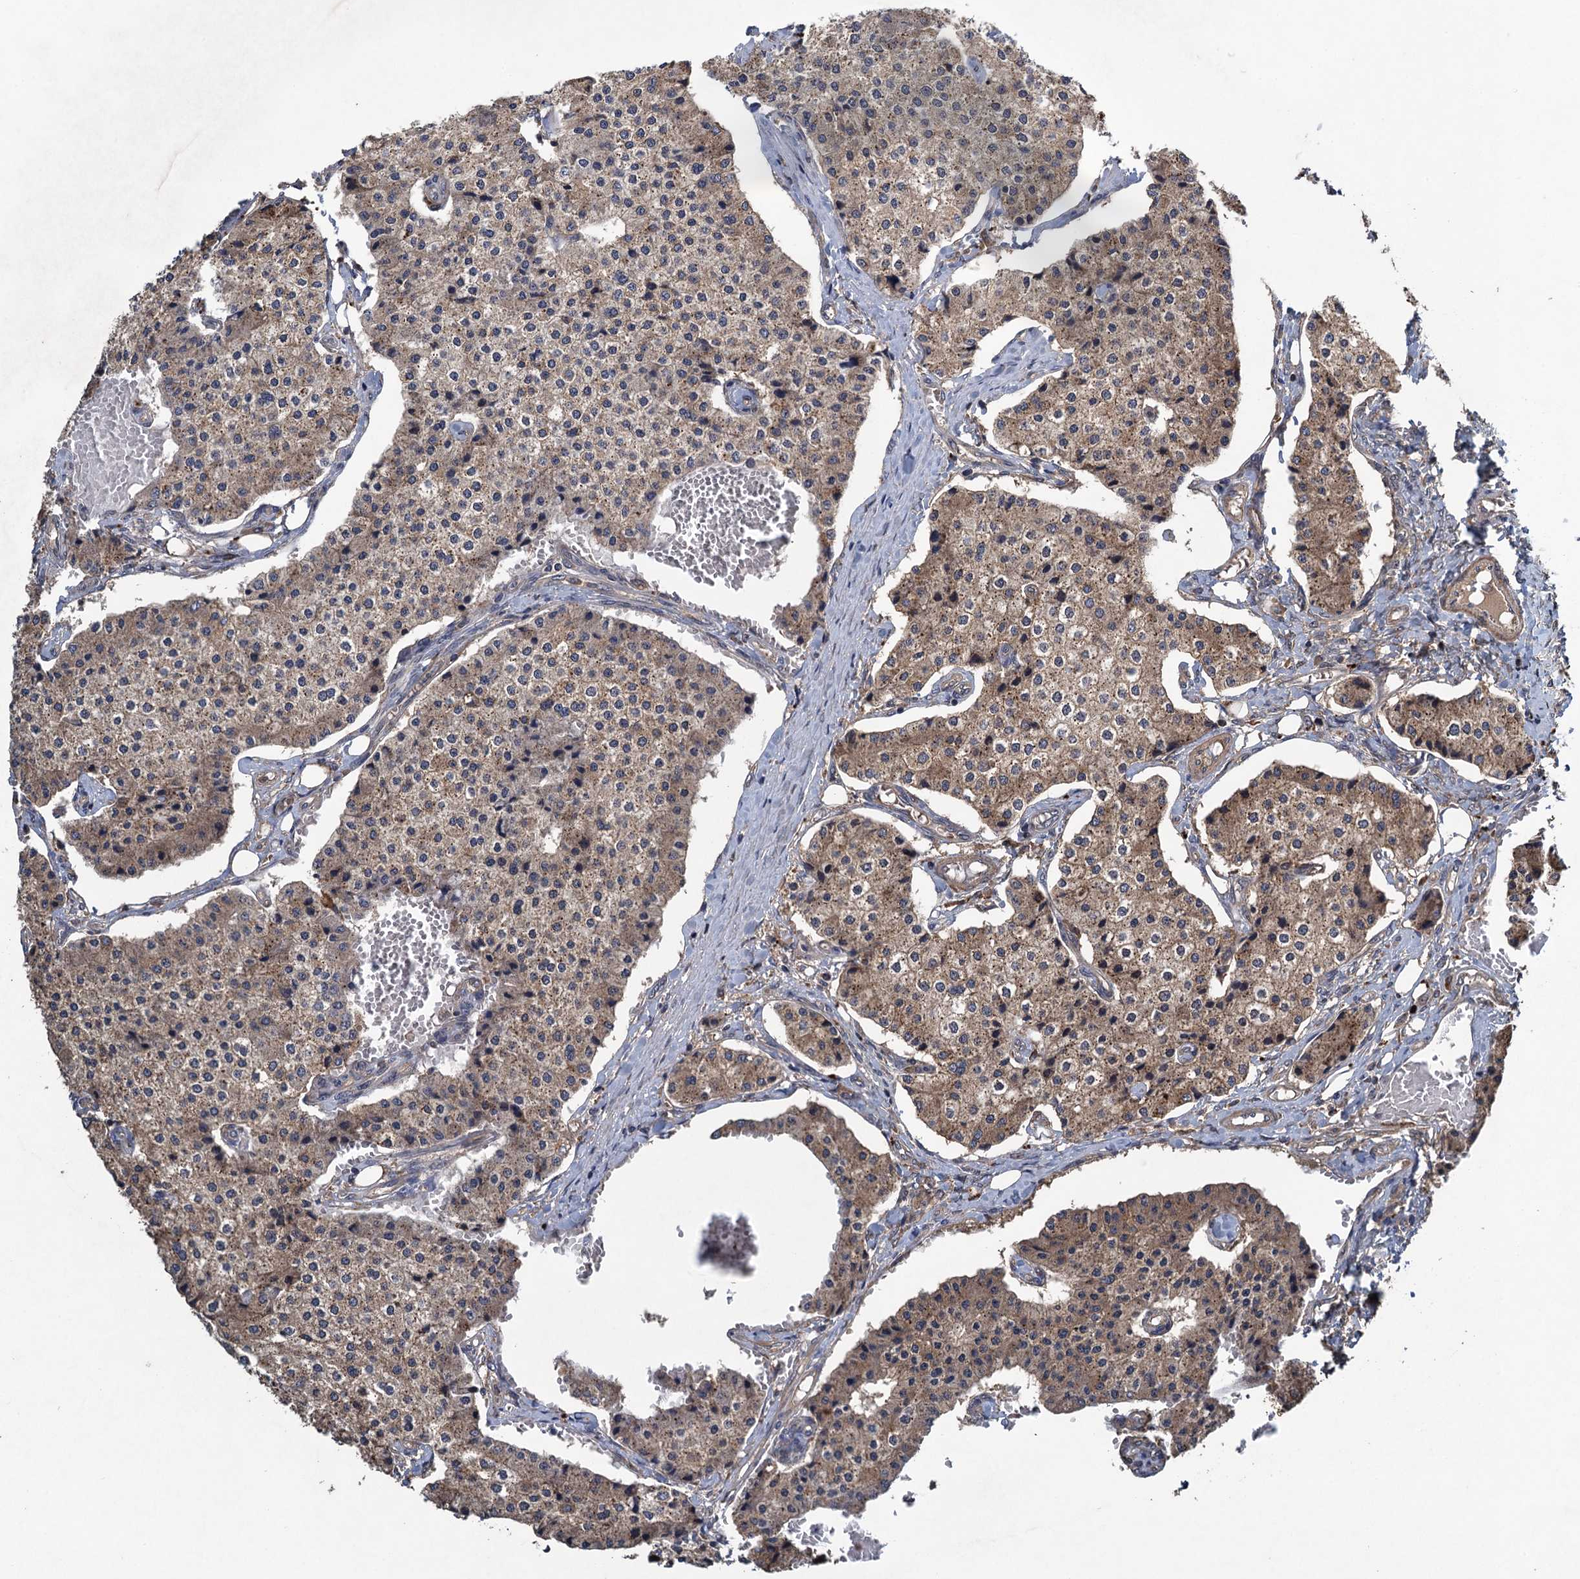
{"staining": {"intensity": "moderate", "quantity": "25%-75%", "location": "cytoplasmic/membranous"}, "tissue": "carcinoid", "cell_type": "Tumor cells", "image_type": "cancer", "snomed": [{"axis": "morphology", "description": "Carcinoid, malignant, NOS"}, {"axis": "topography", "description": "Colon"}], "caption": "IHC of carcinoid shows medium levels of moderate cytoplasmic/membranous expression in approximately 25%-75% of tumor cells.", "gene": "CNTN5", "patient": {"sex": "female", "age": 52}}